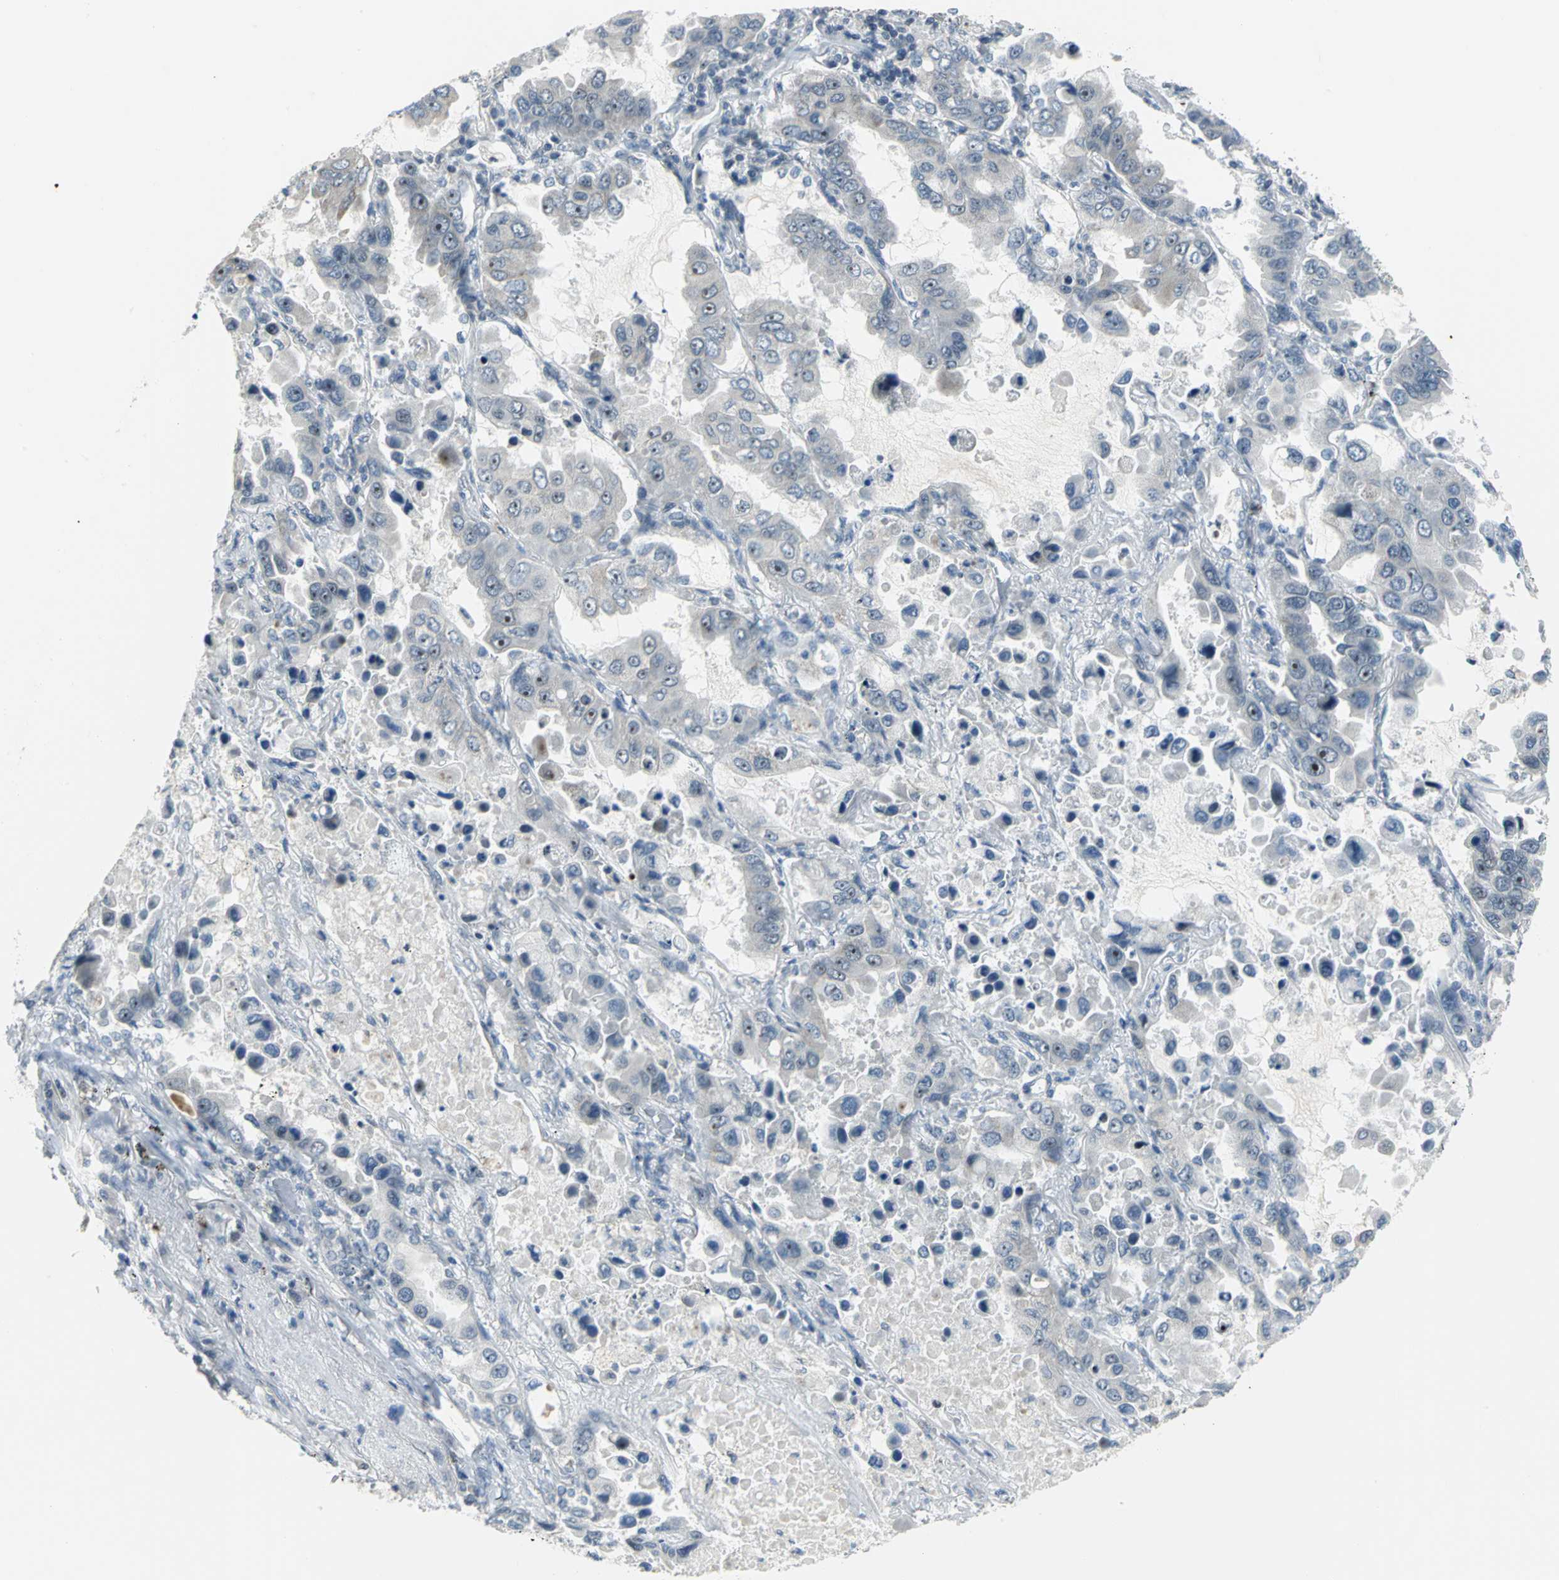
{"staining": {"intensity": "strong", "quantity": ">75%", "location": "nuclear"}, "tissue": "lung cancer", "cell_type": "Tumor cells", "image_type": "cancer", "snomed": [{"axis": "morphology", "description": "Adenocarcinoma, NOS"}, {"axis": "topography", "description": "Lung"}], "caption": "Human lung cancer stained for a protein (brown) shows strong nuclear positive positivity in about >75% of tumor cells.", "gene": "MYBBP1A", "patient": {"sex": "male", "age": 64}}